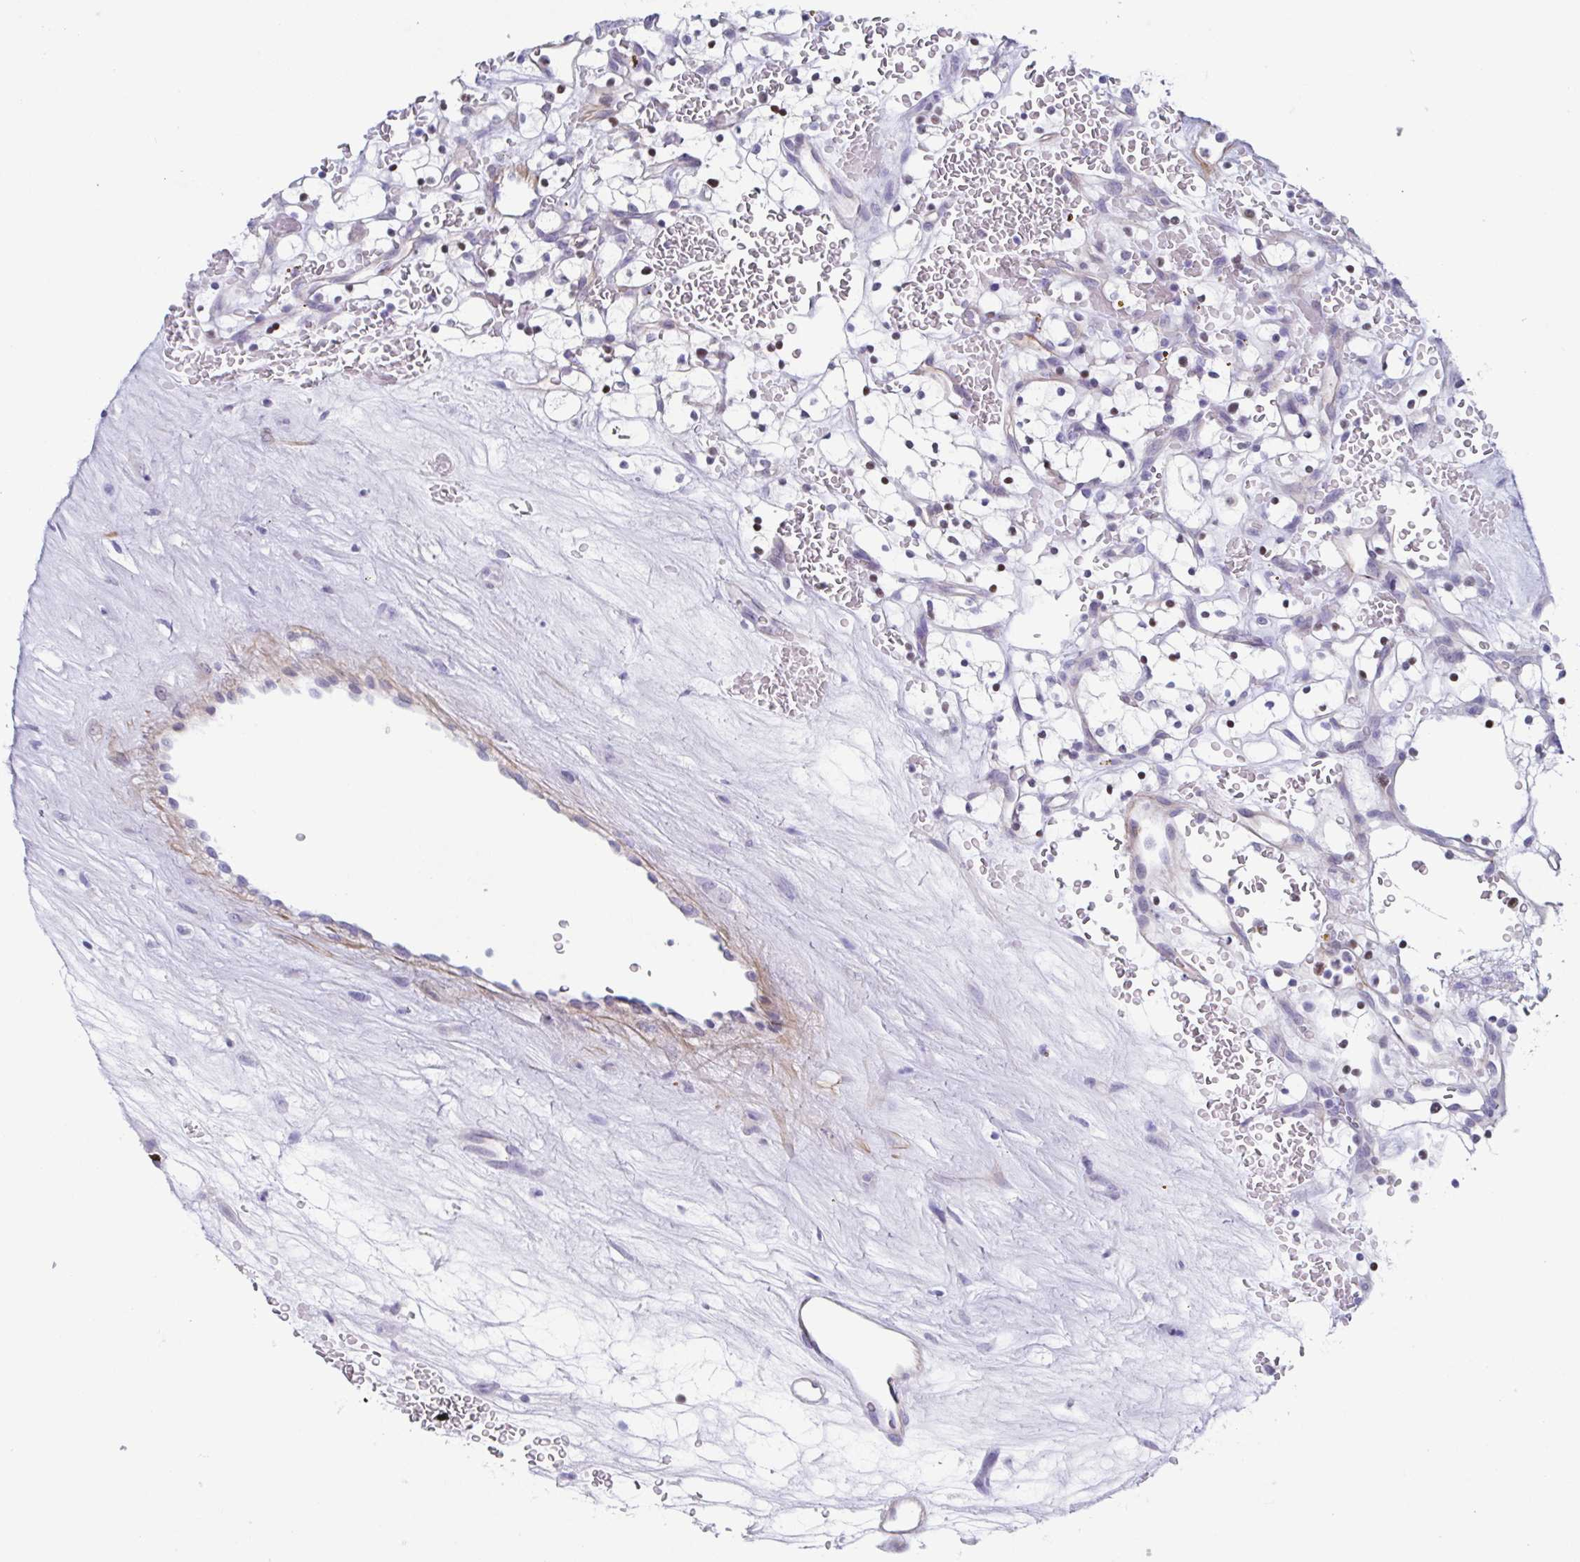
{"staining": {"intensity": "negative", "quantity": "none", "location": "none"}, "tissue": "renal cancer", "cell_type": "Tumor cells", "image_type": "cancer", "snomed": [{"axis": "morphology", "description": "Adenocarcinoma, NOS"}, {"axis": "topography", "description": "Kidney"}], "caption": "DAB immunohistochemical staining of renal adenocarcinoma reveals no significant expression in tumor cells.", "gene": "PBOV1", "patient": {"sex": "female", "age": 64}}